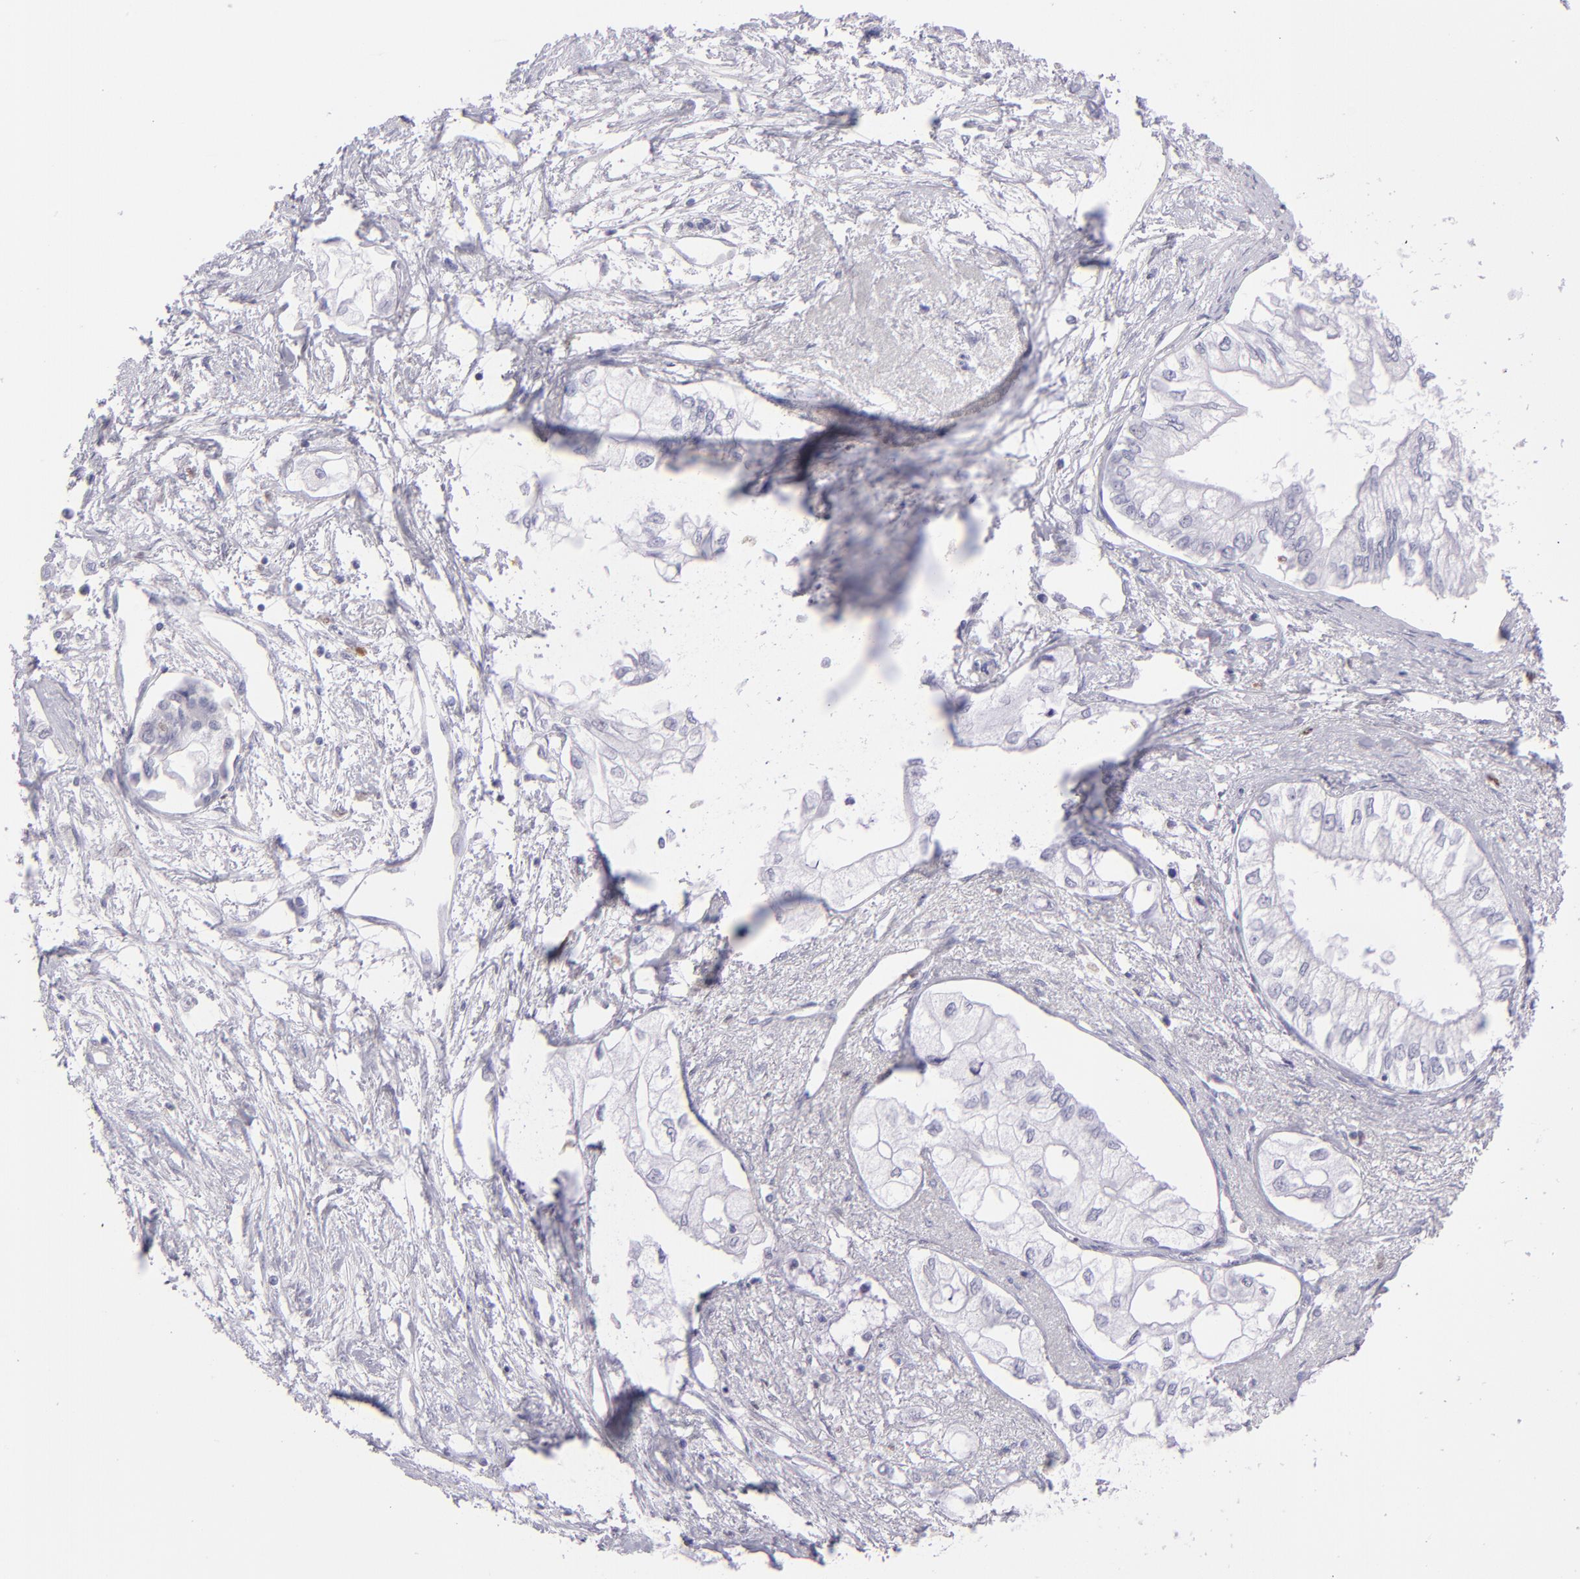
{"staining": {"intensity": "negative", "quantity": "none", "location": "none"}, "tissue": "pancreatic cancer", "cell_type": "Tumor cells", "image_type": "cancer", "snomed": [{"axis": "morphology", "description": "Adenocarcinoma, NOS"}, {"axis": "topography", "description": "Pancreas"}], "caption": "Immunohistochemical staining of human pancreatic cancer exhibits no significant positivity in tumor cells.", "gene": "IRF8", "patient": {"sex": "male", "age": 79}}